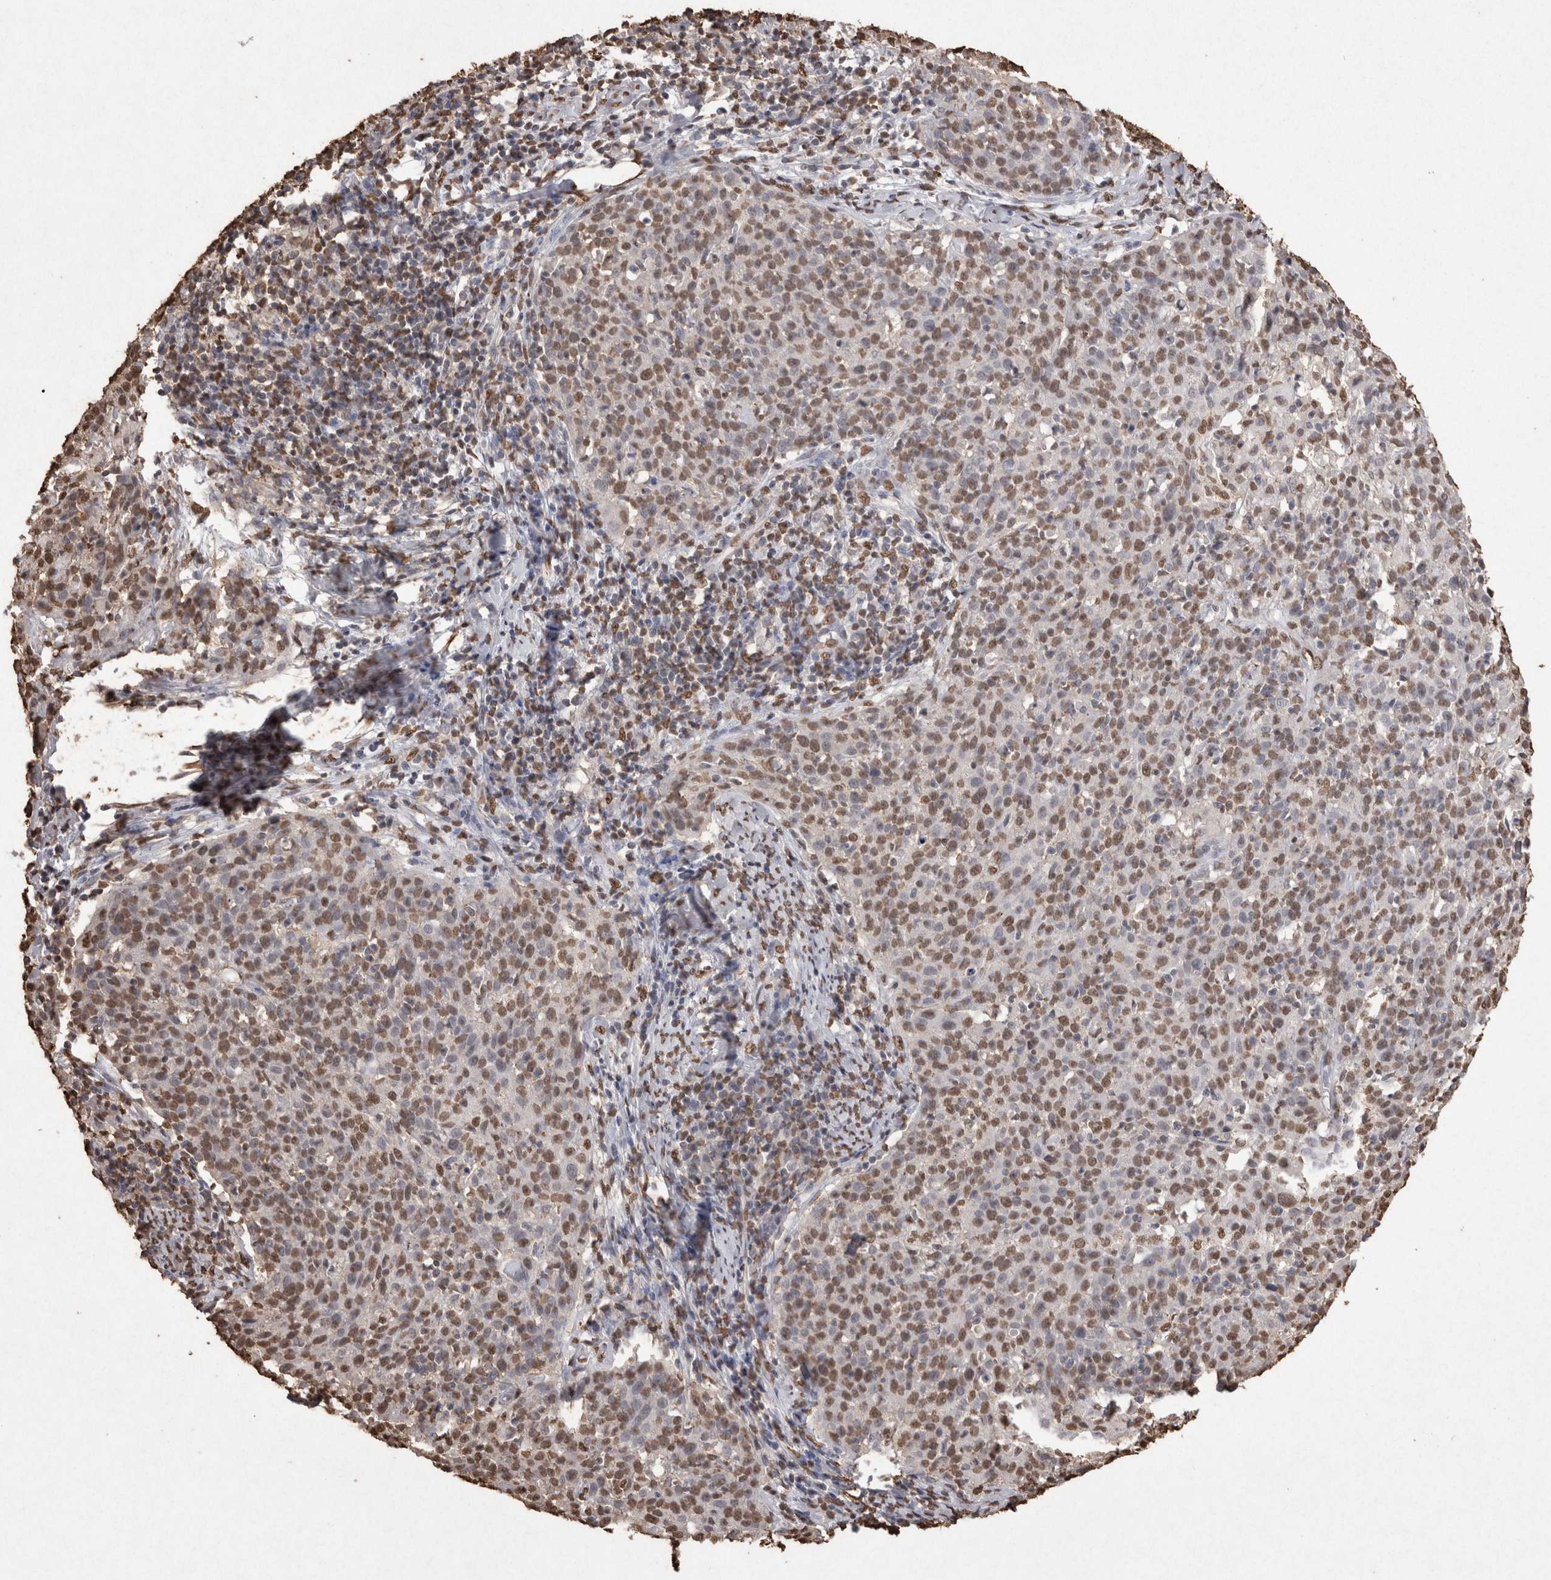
{"staining": {"intensity": "moderate", "quantity": ">75%", "location": "nuclear"}, "tissue": "cervical cancer", "cell_type": "Tumor cells", "image_type": "cancer", "snomed": [{"axis": "morphology", "description": "Squamous cell carcinoma, NOS"}, {"axis": "topography", "description": "Cervix"}], "caption": "This micrograph demonstrates immunohistochemistry staining of cervical cancer (squamous cell carcinoma), with medium moderate nuclear positivity in about >75% of tumor cells.", "gene": "POU5F1", "patient": {"sex": "female", "age": 38}}